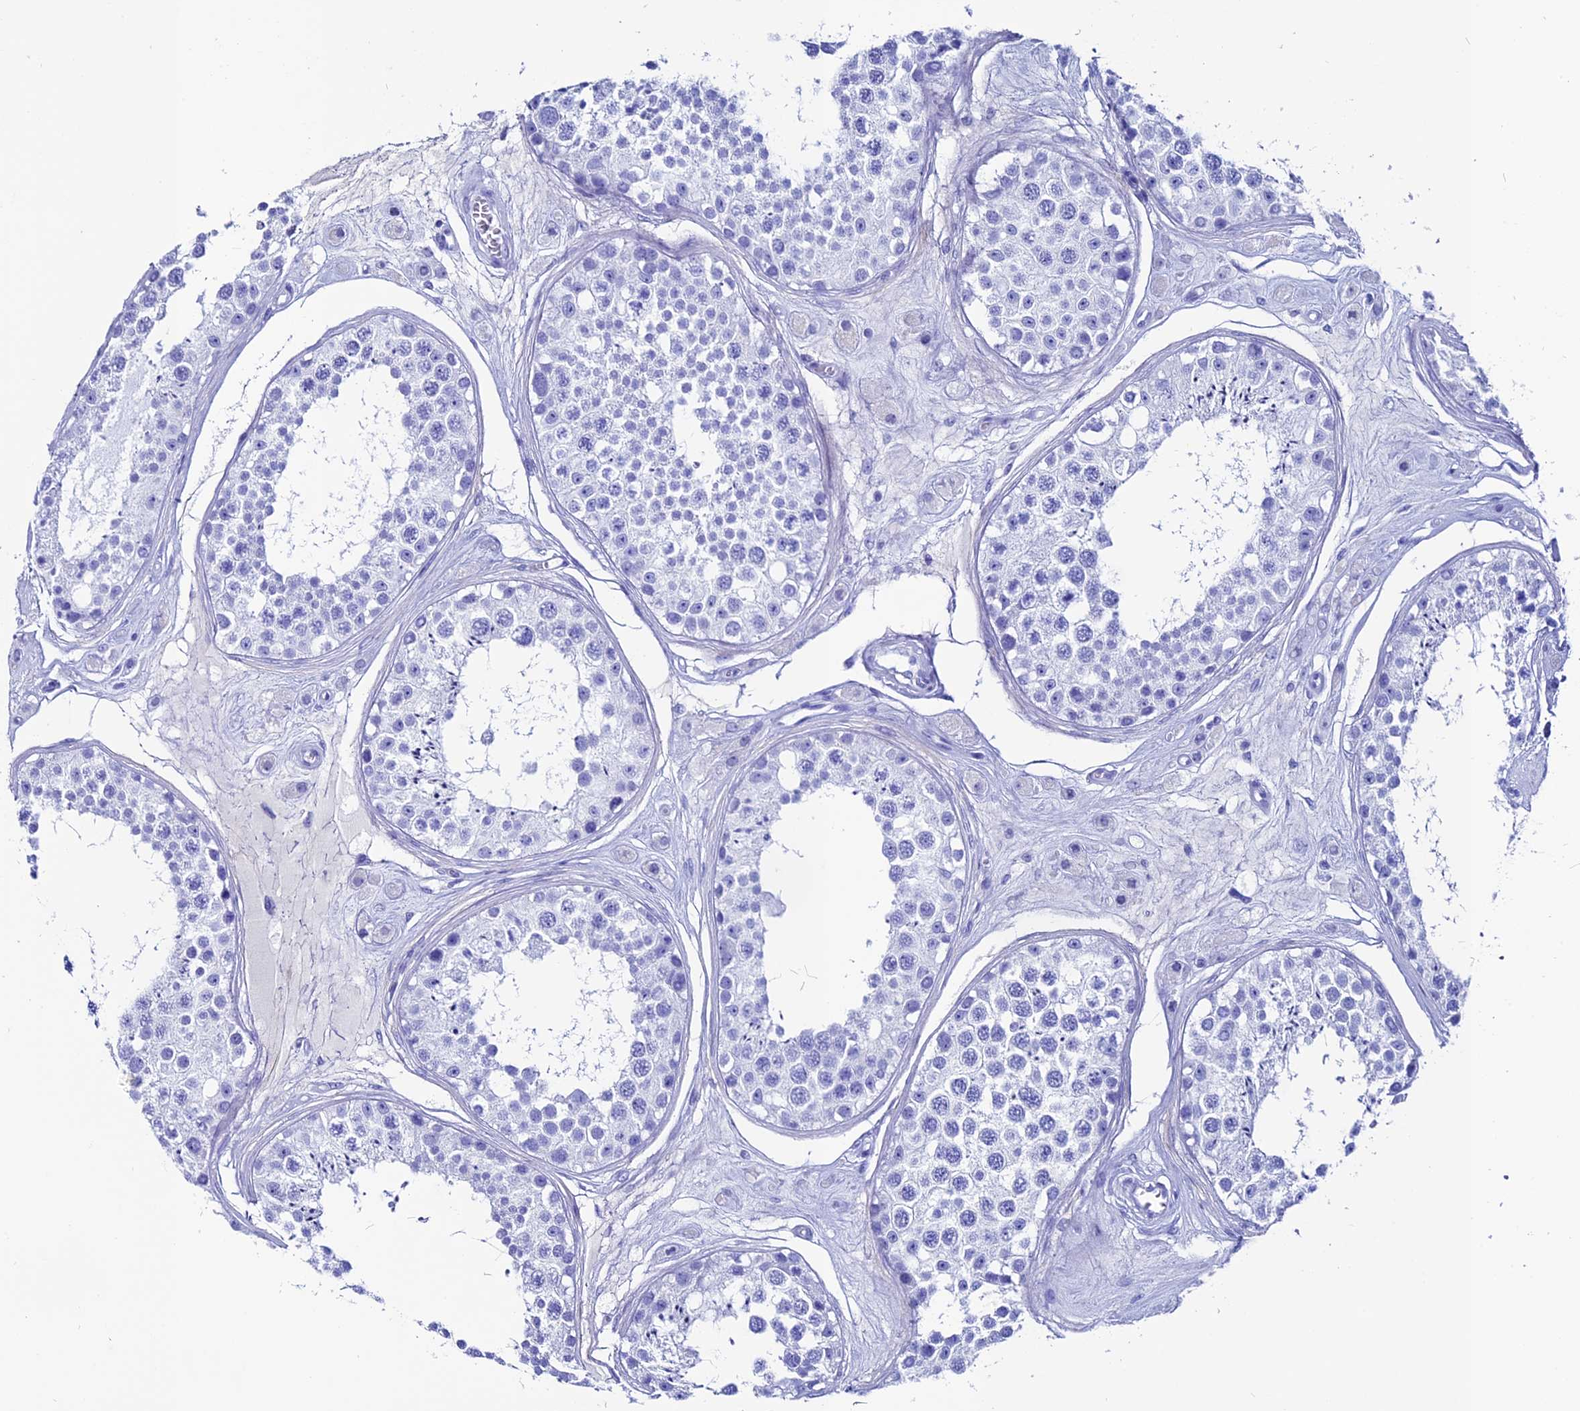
{"staining": {"intensity": "negative", "quantity": "none", "location": "none"}, "tissue": "testis", "cell_type": "Cells in seminiferous ducts", "image_type": "normal", "snomed": [{"axis": "morphology", "description": "Normal tissue, NOS"}, {"axis": "topography", "description": "Testis"}], "caption": "Immunohistochemistry (IHC) micrograph of unremarkable testis: testis stained with DAB displays no significant protein positivity in cells in seminiferous ducts.", "gene": "ANKRD29", "patient": {"sex": "male", "age": 25}}